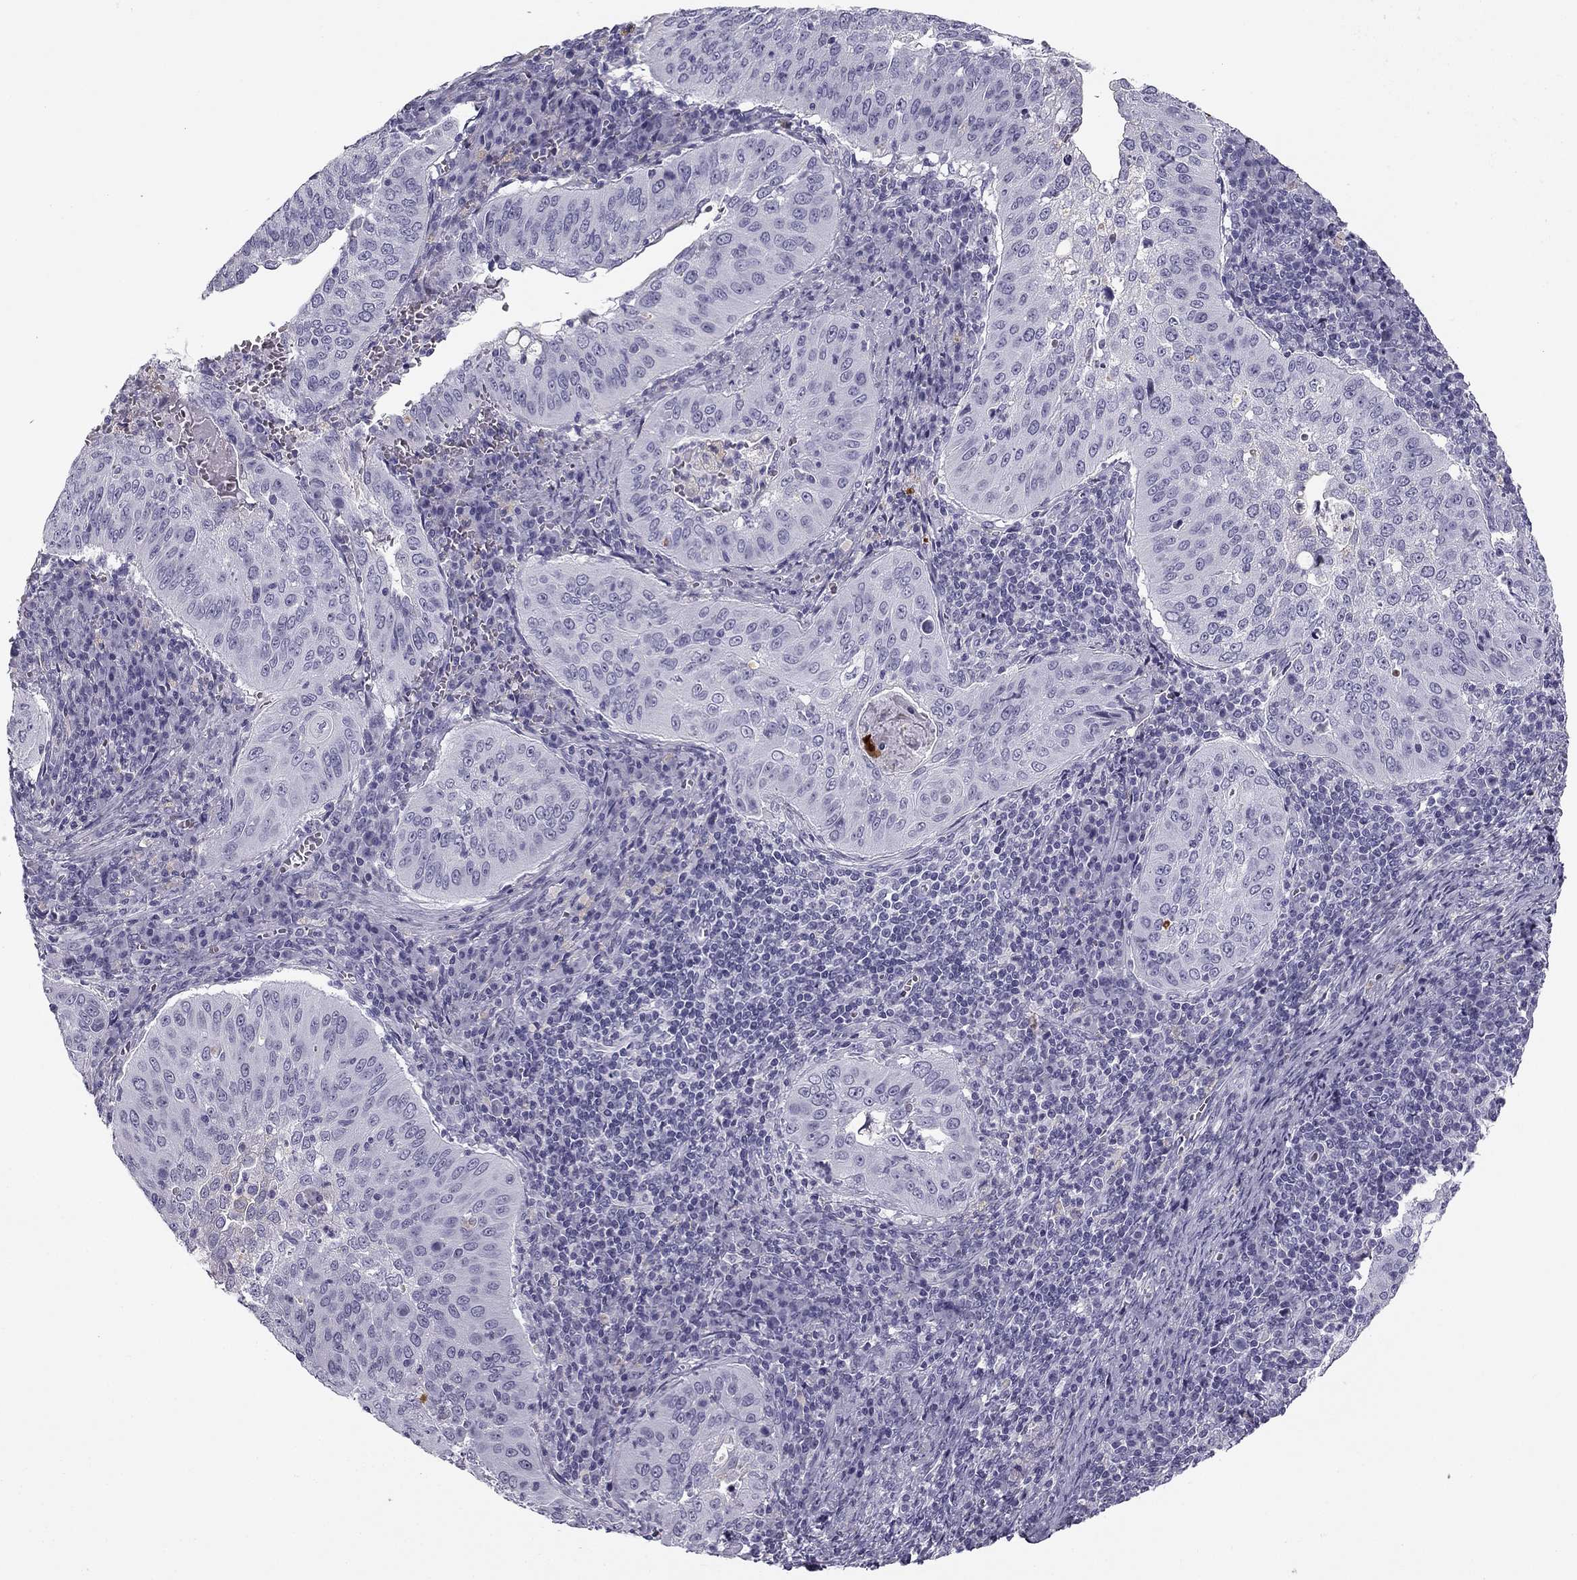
{"staining": {"intensity": "negative", "quantity": "none", "location": "none"}, "tissue": "cervical cancer", "cell_type": "Tumor cells", "image_type": "cancer", "snomed": [{"axis": "morphology", "description": "Squamous cell carcinoma, NOS"}, {"axis": "topography", "description": "Cervix"}], "caption": "A micrograph of squamous cell carcinoma (cervical) stained for a protein demonstrates no brown staining in tumor cells.", "gene": "MC5R", "patient": {"sex": "female", "age": 39}}